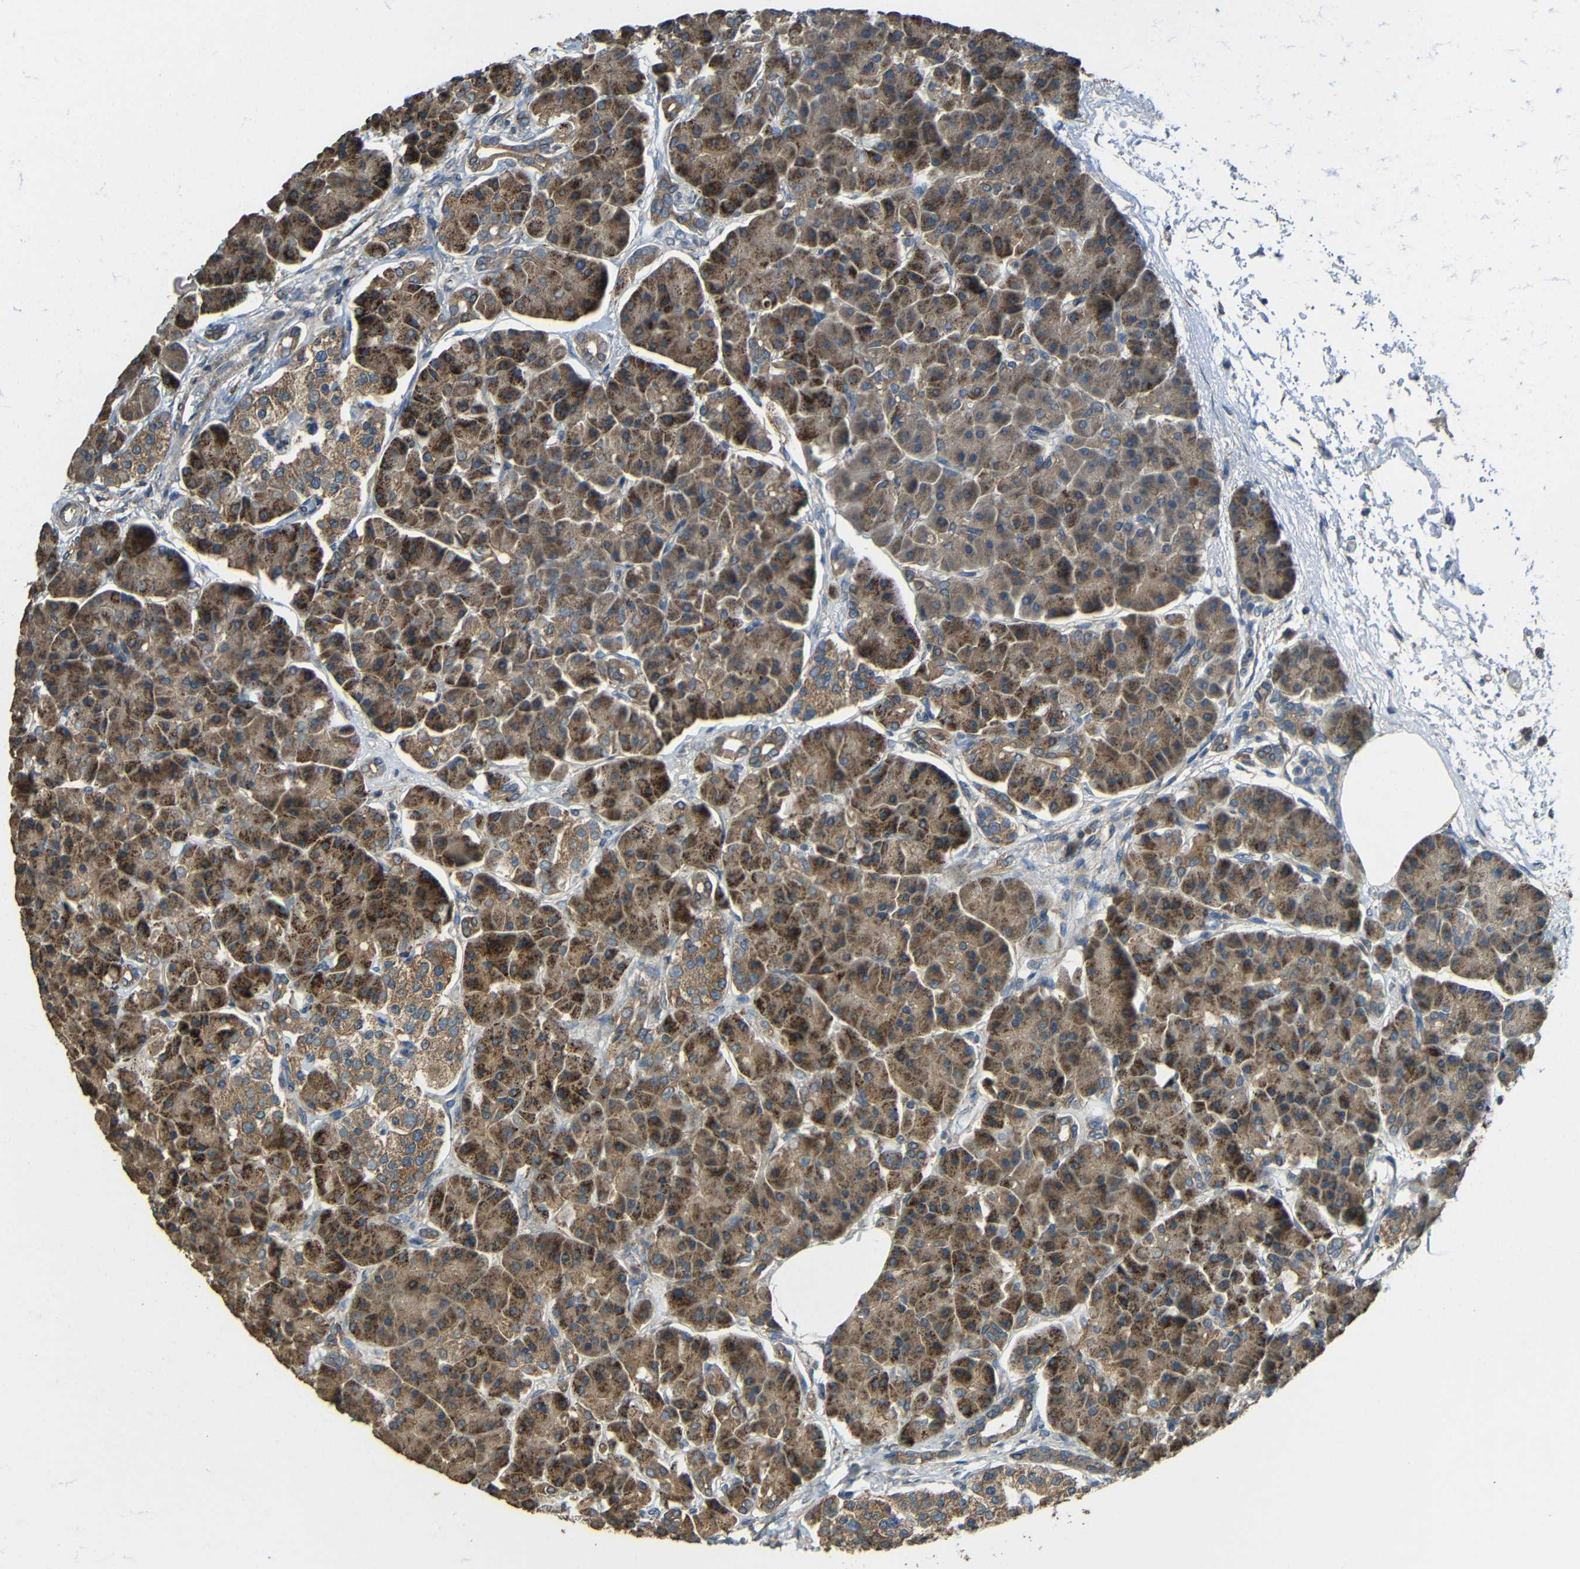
{"staining": {"intensity": "strong", "quantity": "25%-75%", "location": "cytoplasmic/membranous"}, "tissue": "pancreas", "cell_type": "Exocrine glandular cells", "image_type": "normal", "snomed": [{"axis": "morphology", "description": "Normal tissue, NOS"}, {"axis": "topography", "description": "Pancreas"}], "caption": "Strong cytoplasmic/membranous positivity is appreciated in approximately 25%-75% of exocrine glandular cells in normal pancreas.", "gene": "ACACA", "patient": {"sex": "female", "age": 70}}